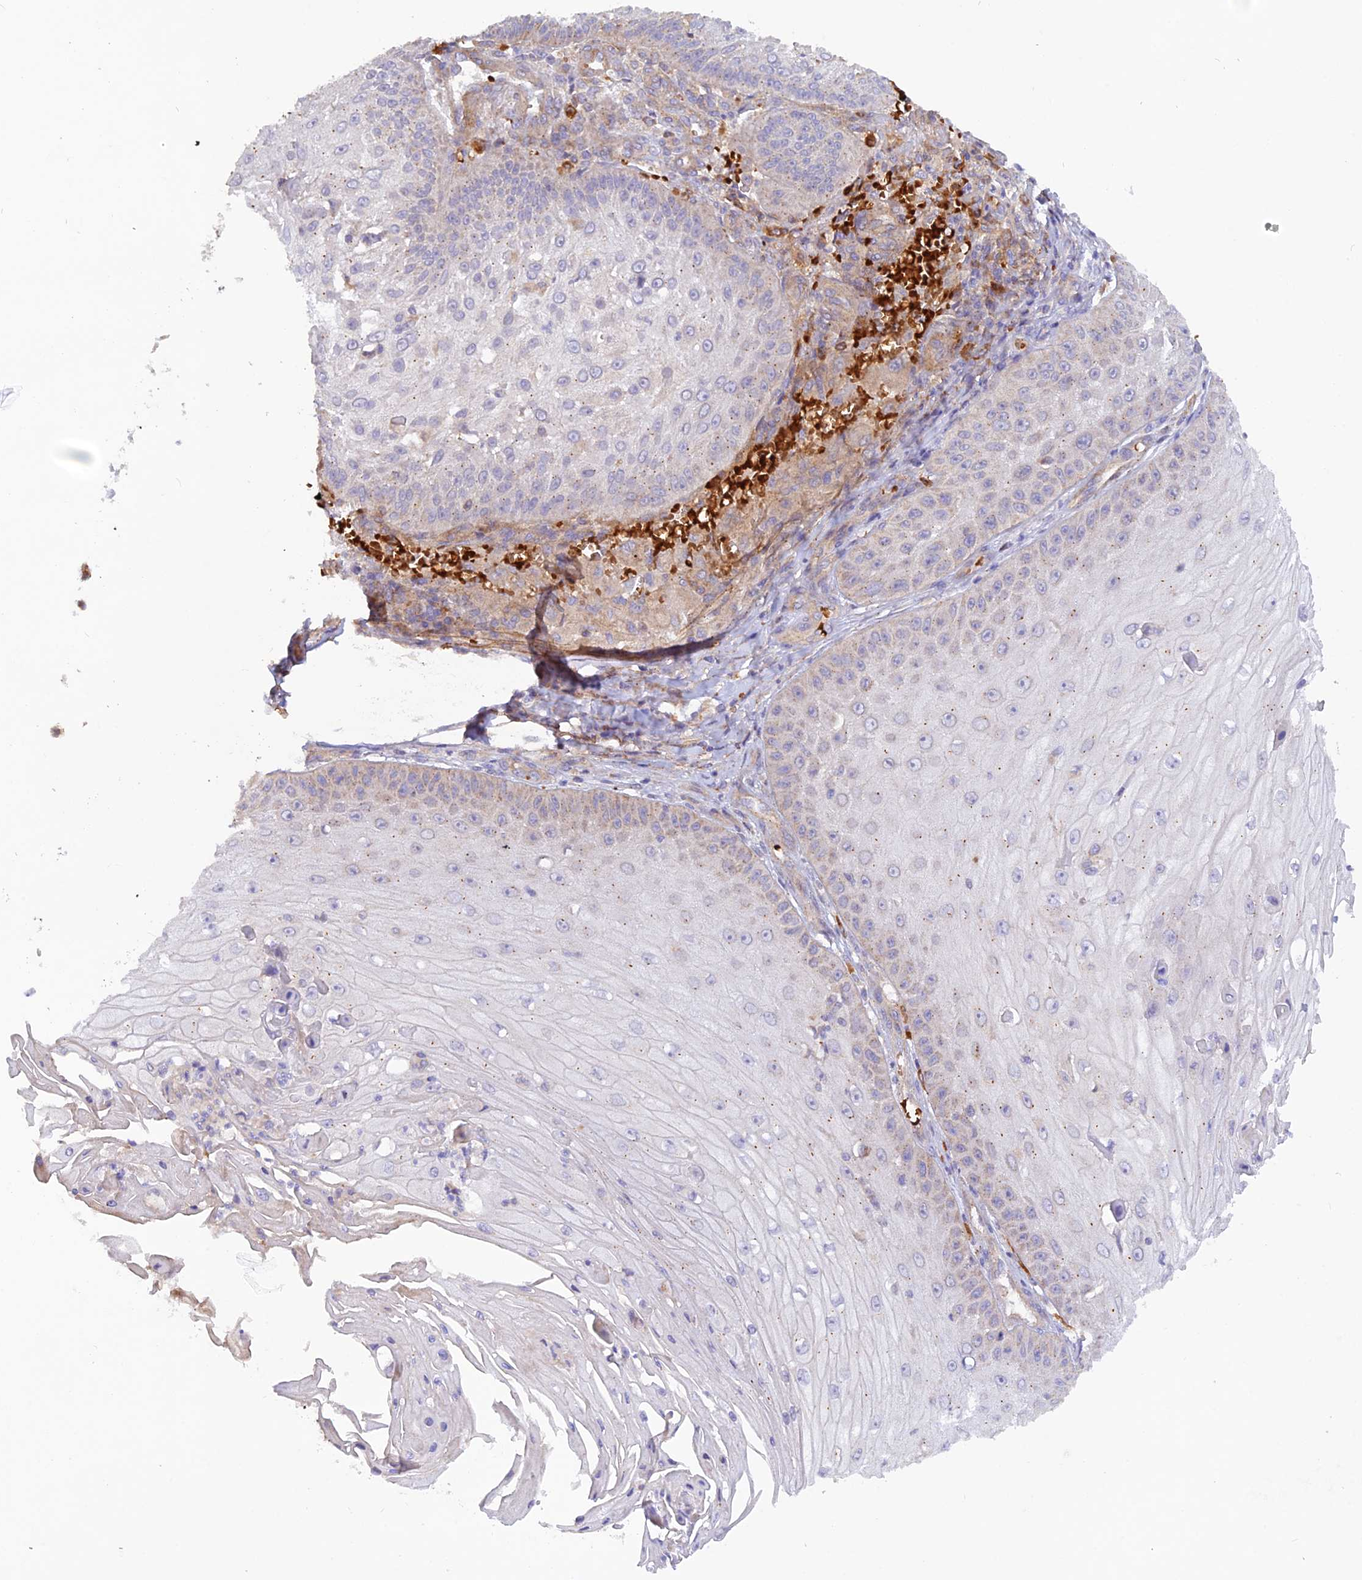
{"staining": {"intensity": "negative", "quantity": "none", "location": "none"}, "tissue": "skin cancer", "cell_type": "Tumor cells", "image_type": "cancer", "snomed": [{"axis": "morphology", "description": "Squamous cell carcinoma, NOS"}, {"axis": "topography", "description": "Skin"}], "caption": "Tumor cells are negative for brown protein staining in squamous cell carcinoma (skin). (DAB (3,3'-diaminobenzidine) immunohistochemistry (IHC), high magnification).", "gene": "WDFY4", "patient": {"sex": "male", "age": 70}}